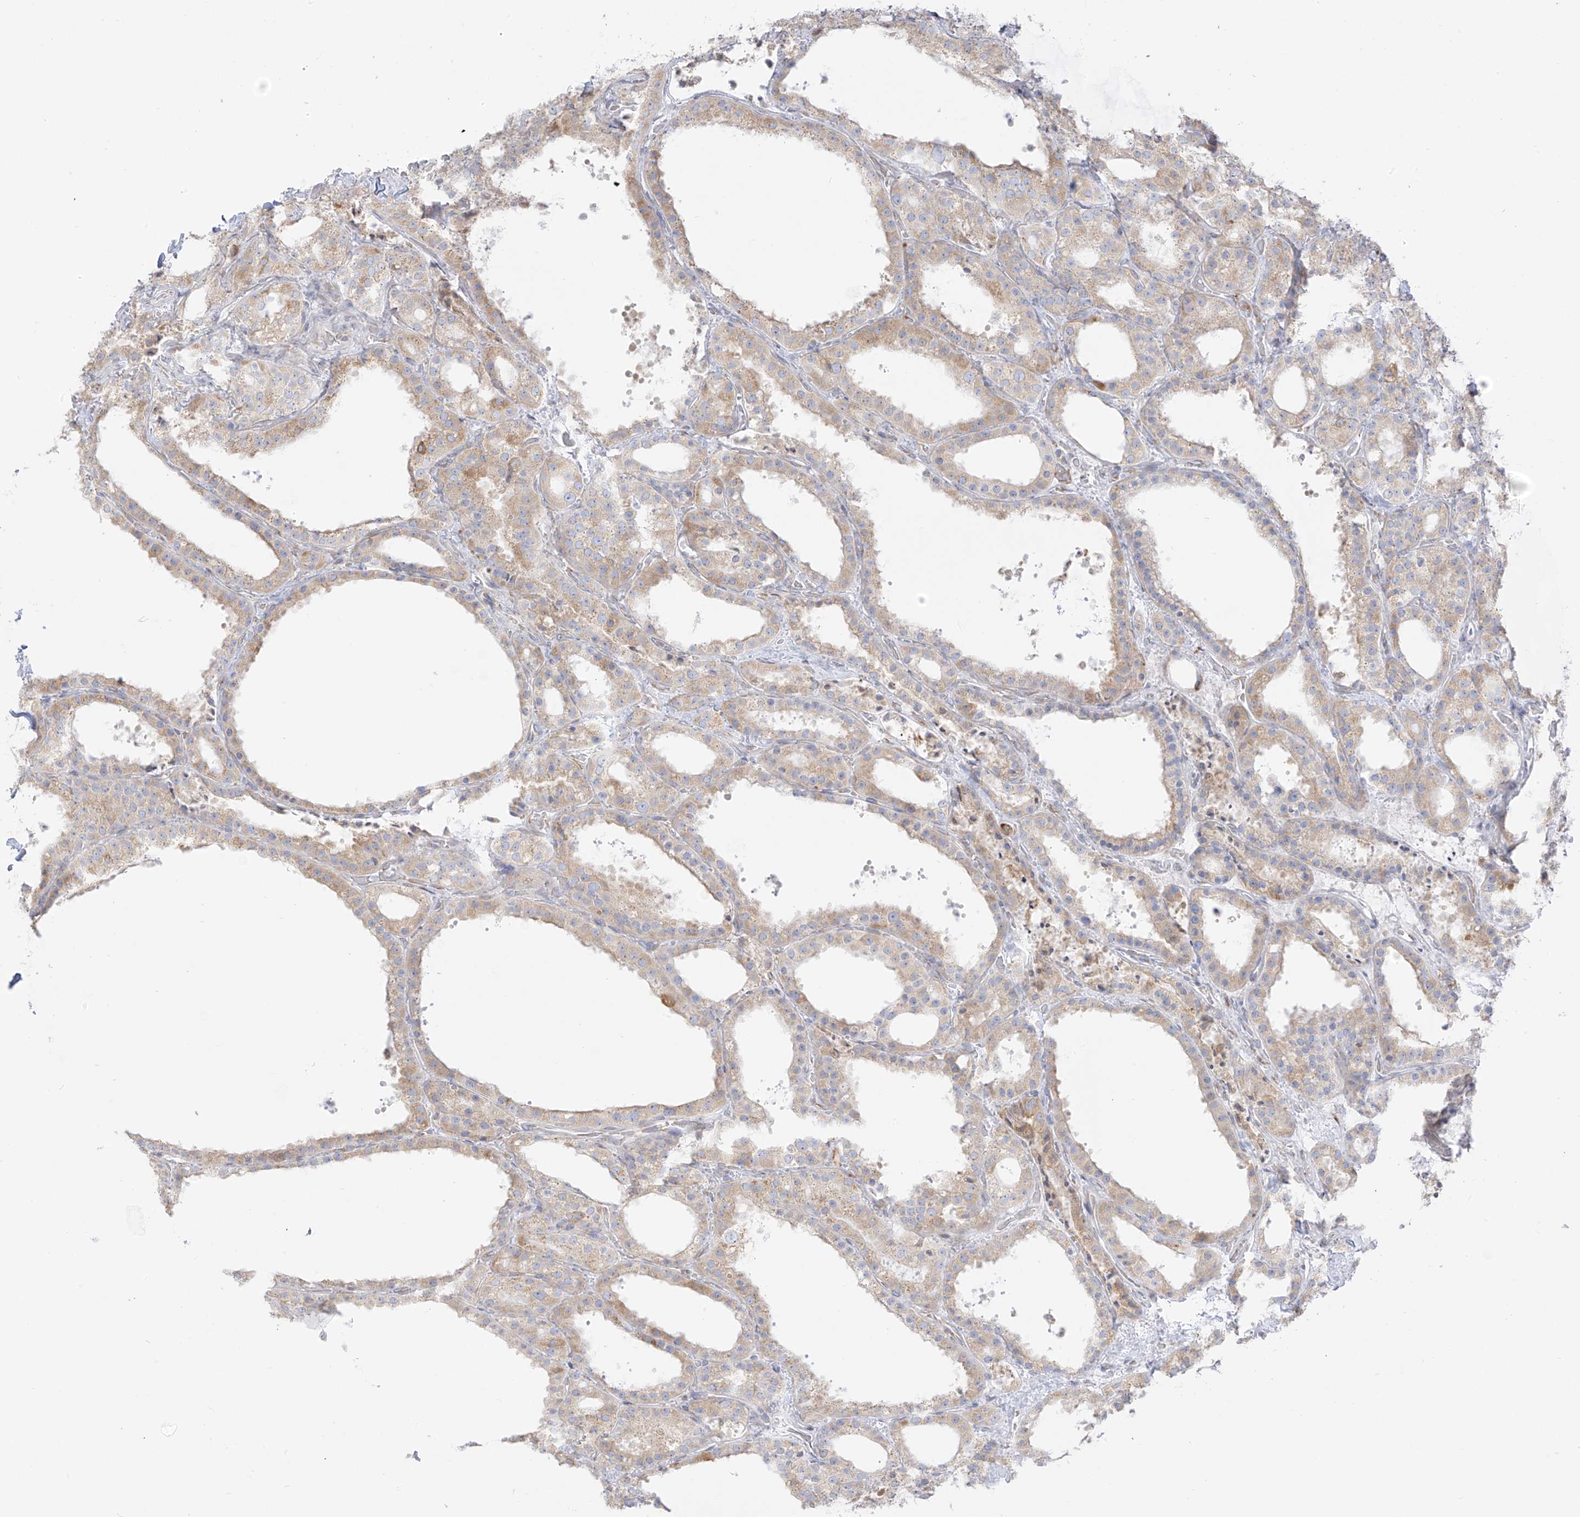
{"staining": {"intensity": "weak", "quantity": "25%-75%", "location": "cytoplasmic/membranous"}, "tissue": "thyroid cancer", "cell_type": "Tumor cells", "image_type": "cancer", "snomed": [{"axis": "morphology", "description": "Papillary adenocarcinoma, NOS"}, {"axis": "topography", "description": "Thyroid gland"}], "caption": "A histopathology image showing weak cytoplasmic/membranous expression in approximately 25%-75% of tumor cells in thyroid papillary adenocarcinoma, as visualized by brown immunohistochemical staining.", "gene": "LRRC59", "patient": {"sex": "male", "age": 77}}